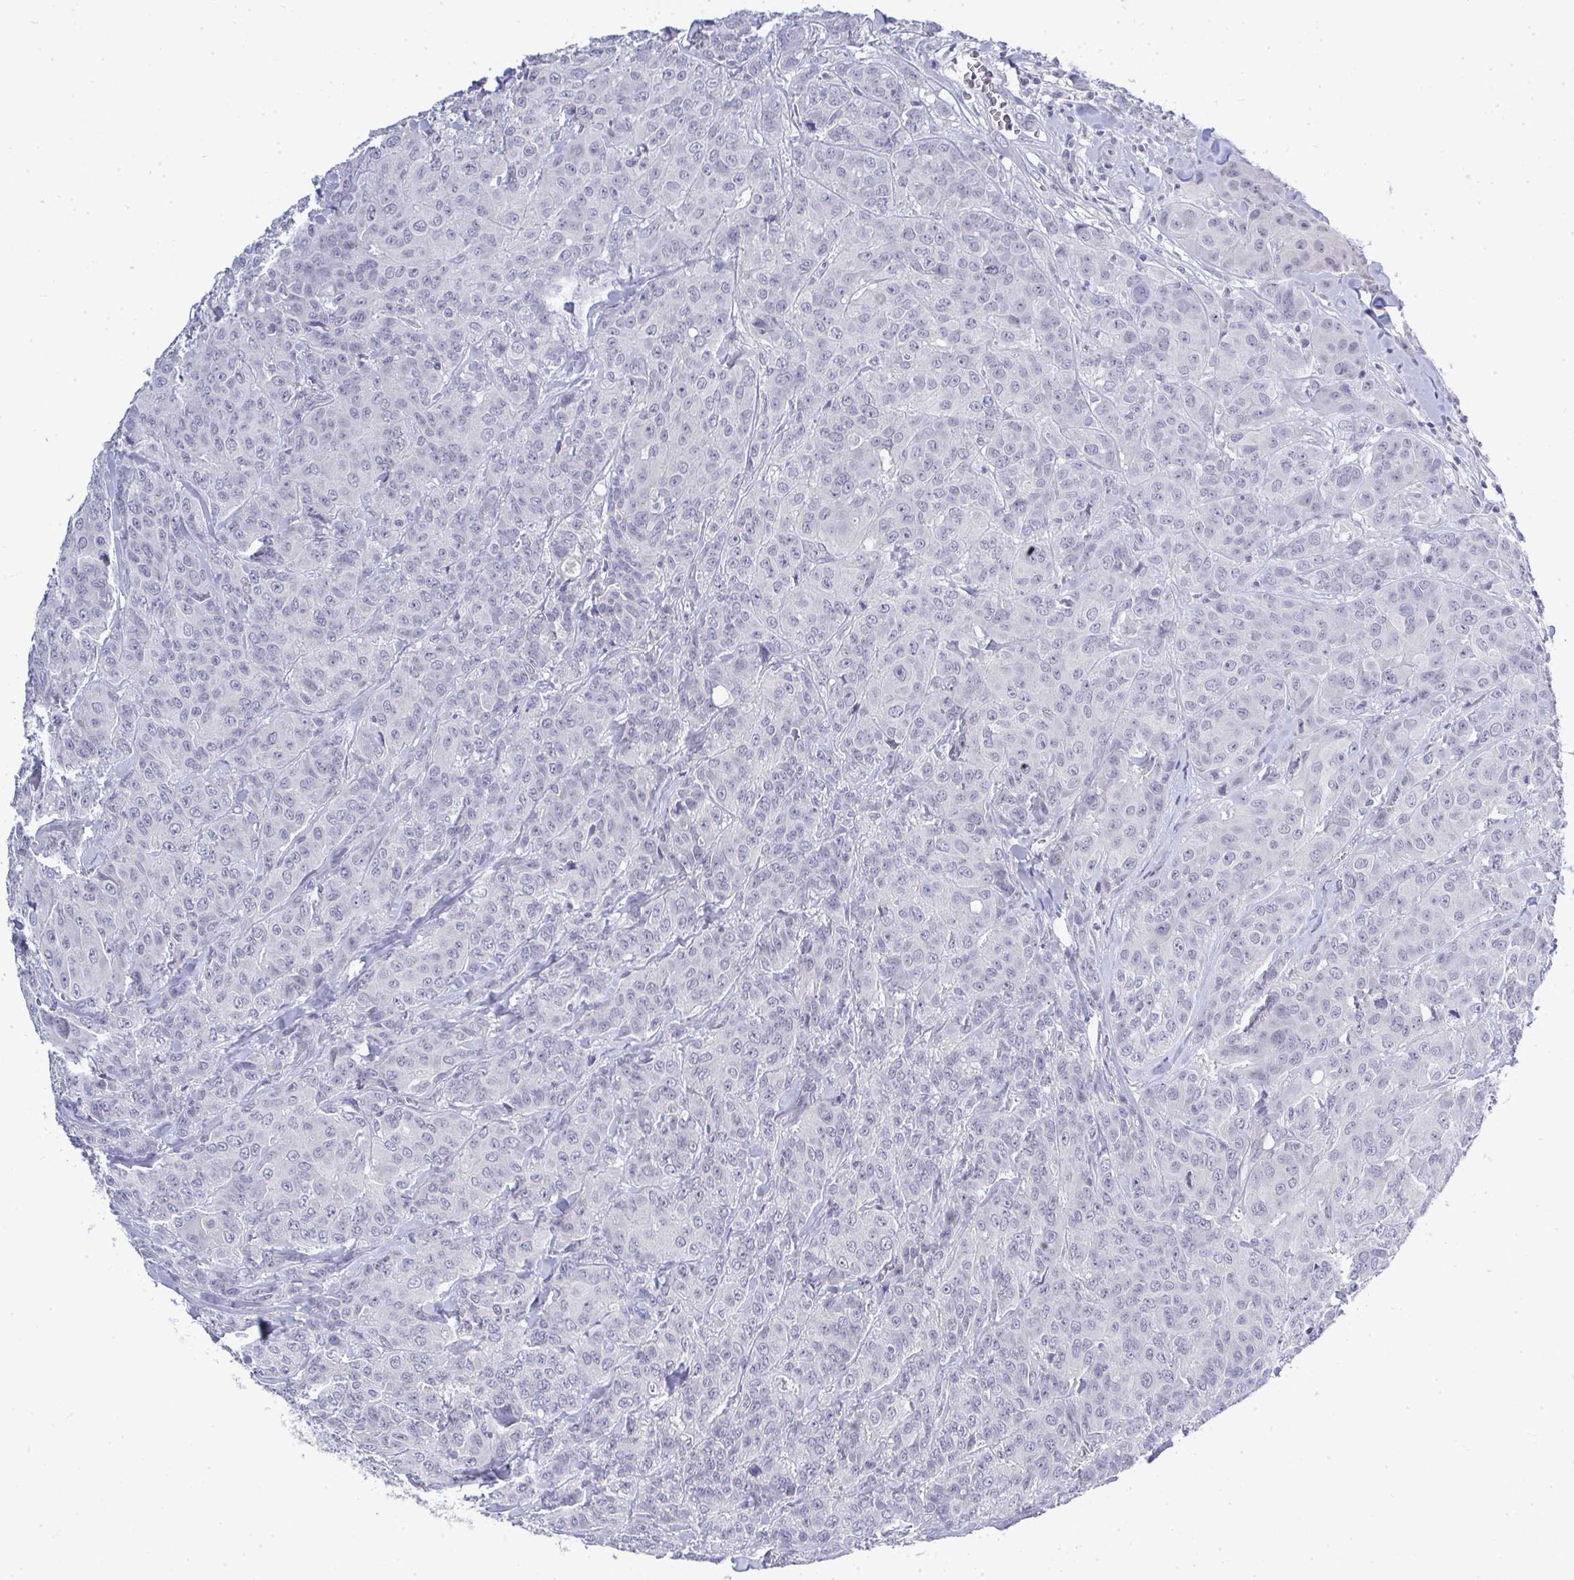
{"staining": {"intensity": "negative", "quantity": "none", "location": "none"}, "tissue": "breast cancer", "cell_type": "Tumor cells", "image_type": "cancer", "snomed": [{"axis": "morphology", "description": "Normal tissue, NOS"}, {"axis": "morphology", "description": "Duct carcinoma"}, {"axis": "topography", "description": "Breast"}], "caption": "Tumor cells show no significant positivity in breast cancer.", "gene": "TMEM82", "patient": {"sex": "female", "age": 43}}